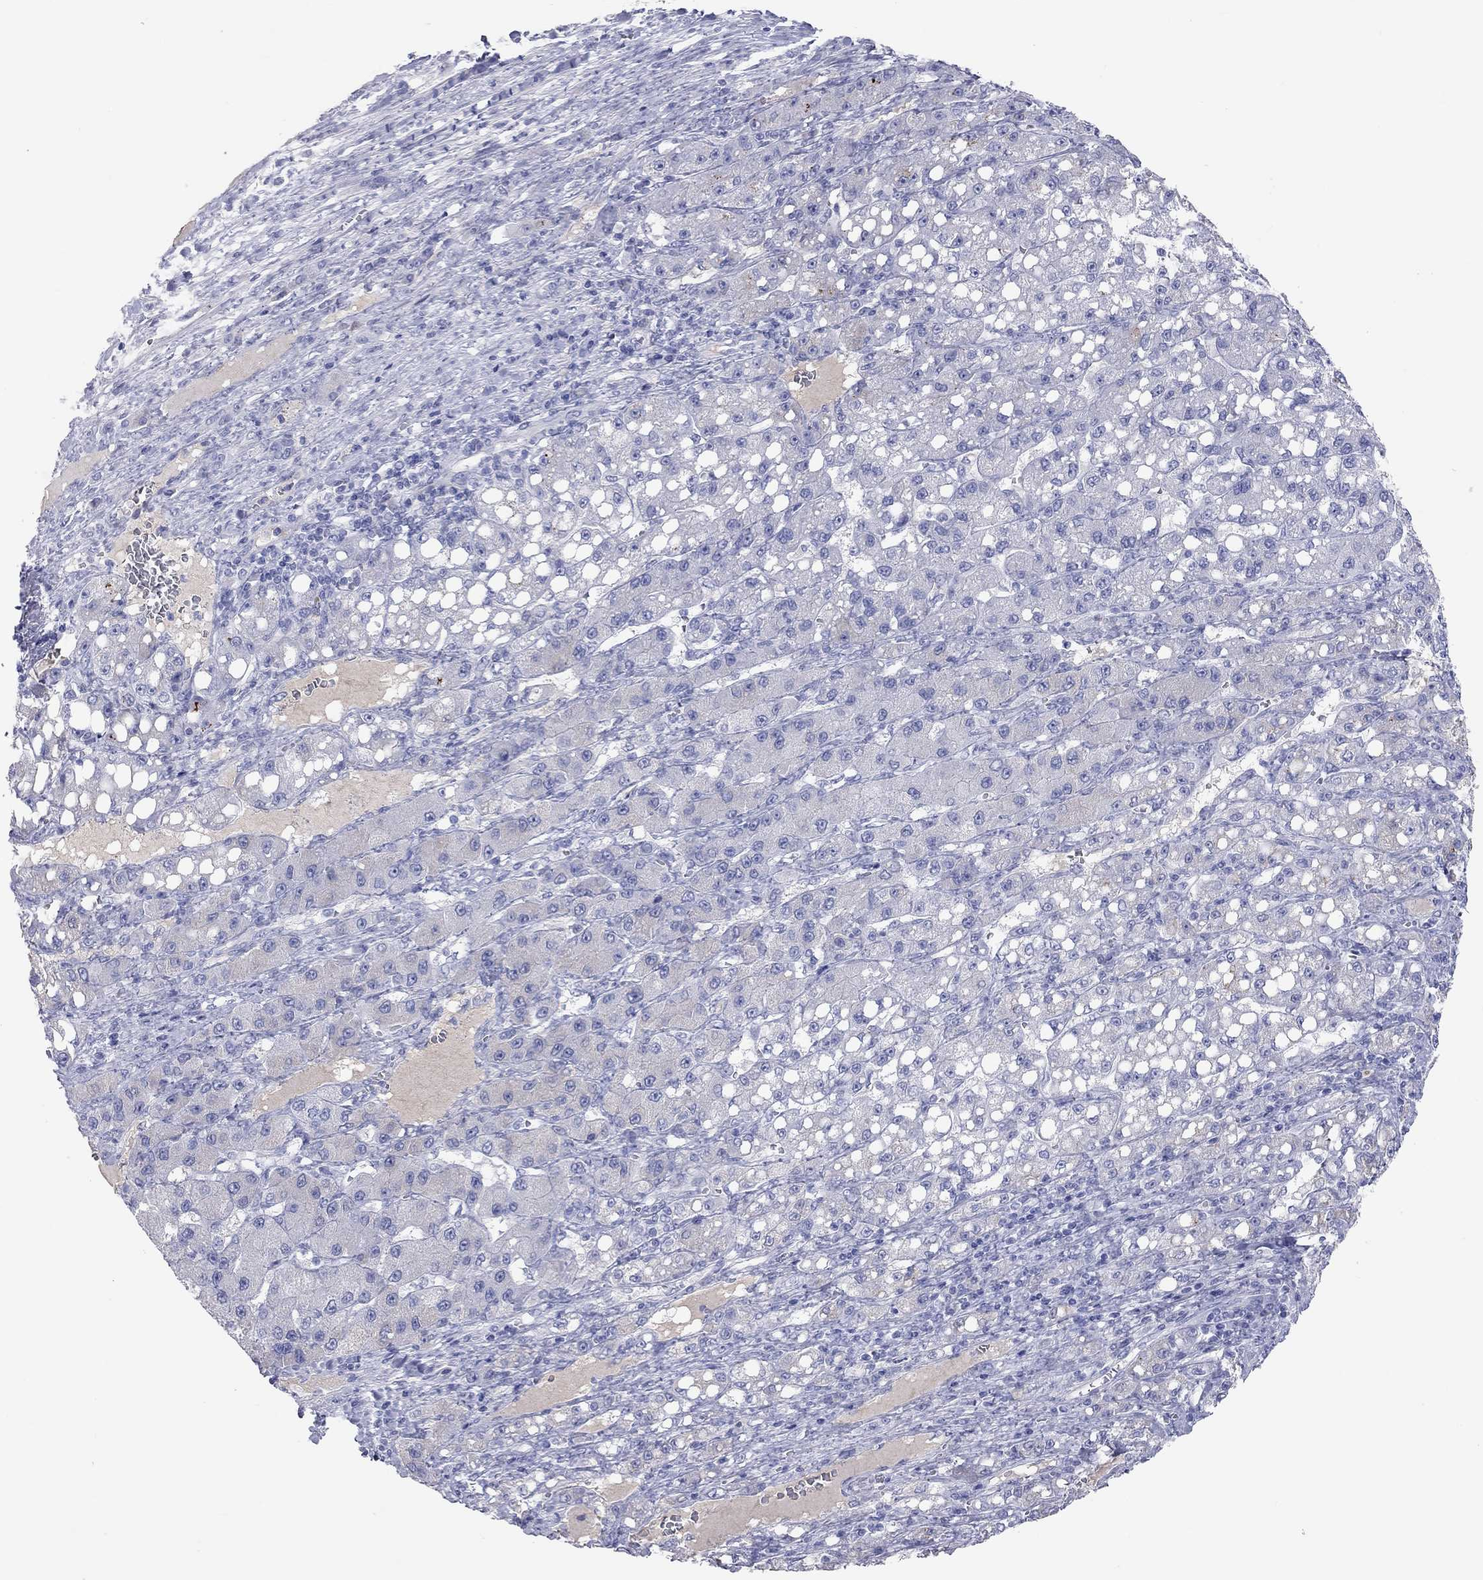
{"staining": {"intensity": "negative", "quantity": "none", "location": "none"}, "tissue": "liver cancer", "cell_type": "Tumor cells", "image_type": "cancer", "snomed": [{"axis": "morphology", "description": "Carcinoma, Hepatocellular, NOS"}, {"axis": "topography", "description": "Liver"}], "caption": "This micrograph is of liver cancer (hepatocellular carcinoma) stained with immunohistochemistry to label a protein in brown with the nuclei are counter-stained blue. There is no staining in tumor cells.", "gene": "ST7L", "patient": {"sex": "female", "age": 65}}